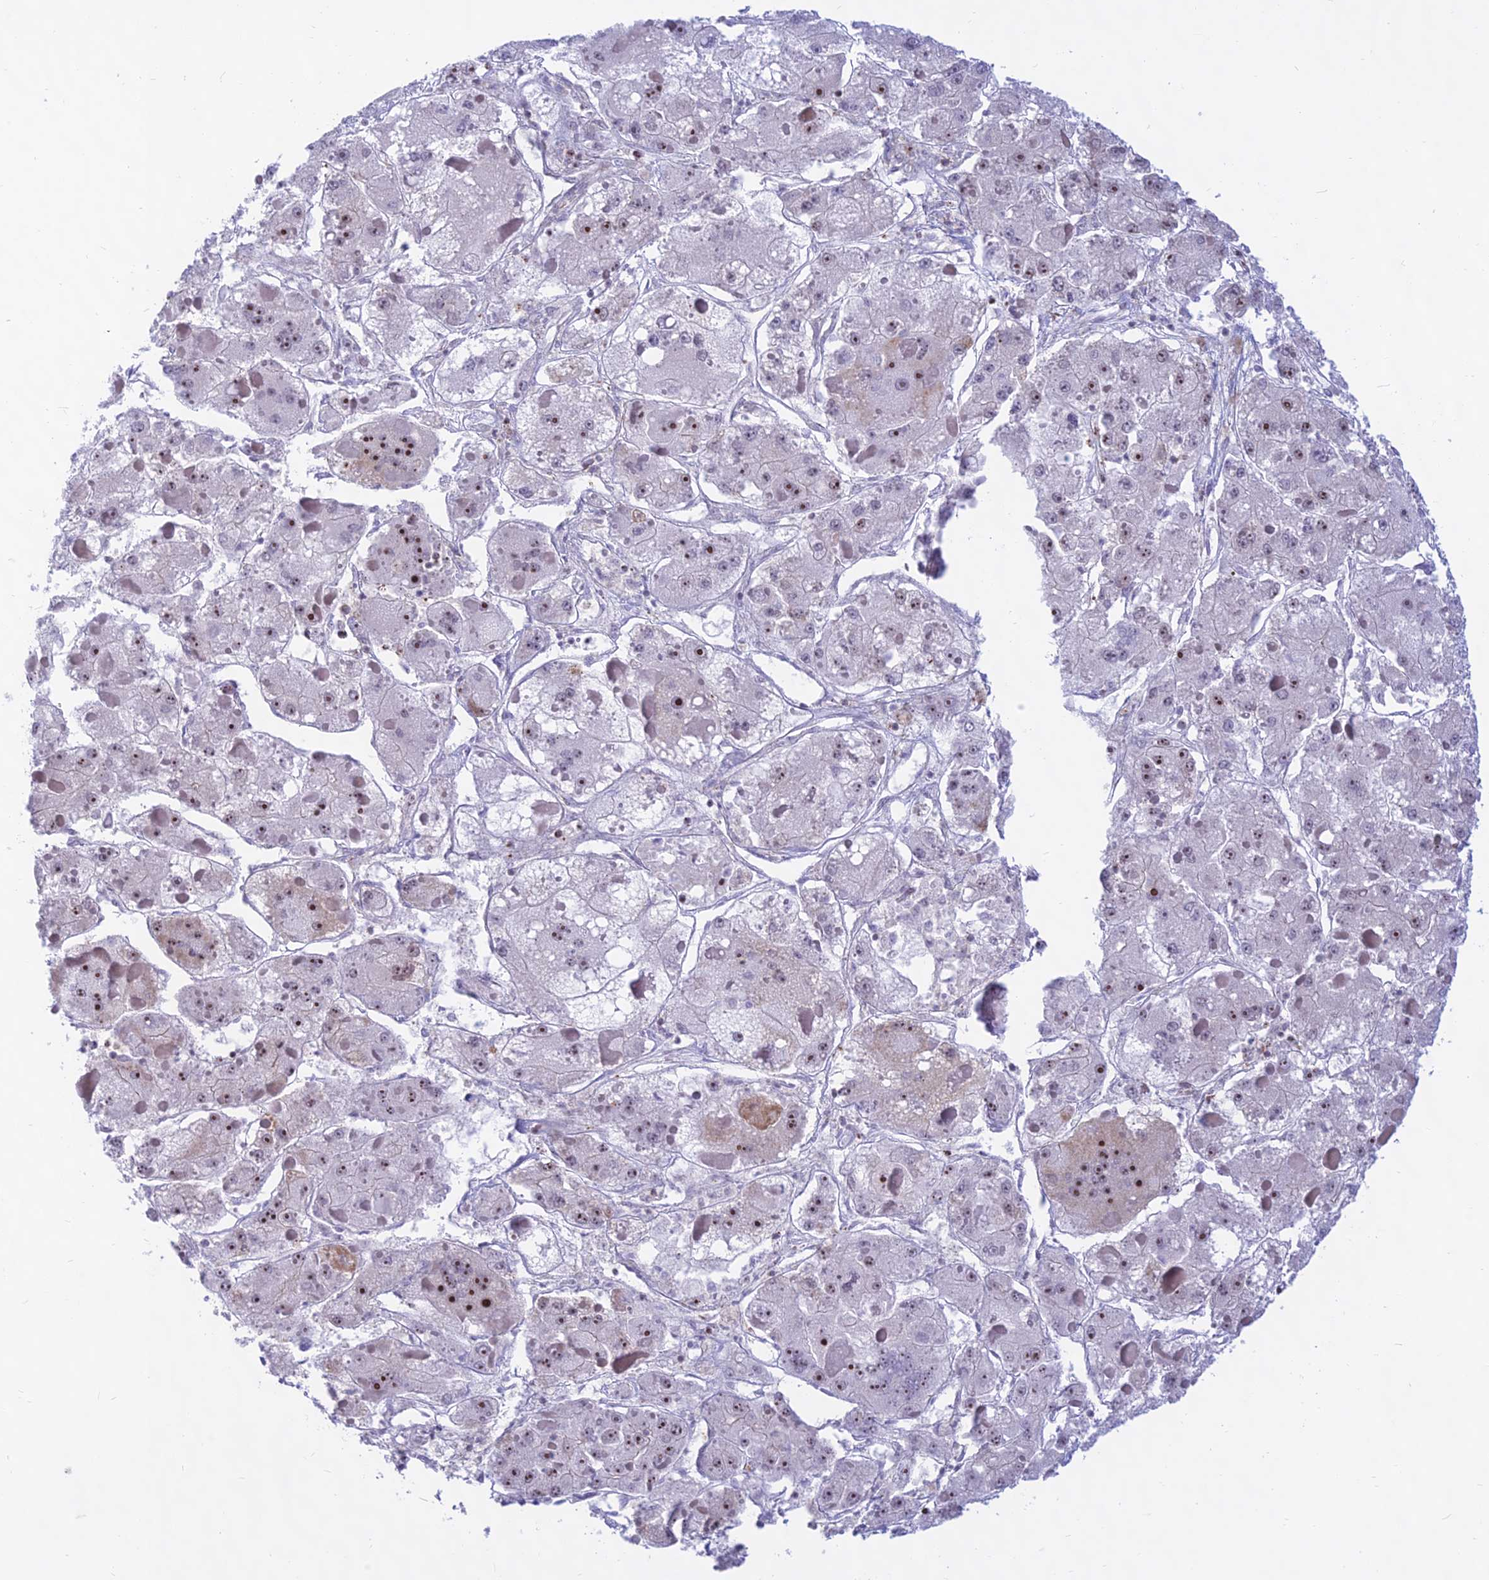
{"staining": {"intensity": "strong", "quantity": "25%-75%", "location": "nuclear"}, "tissue": "liver cancer", "cell_type": "Tumor cells", "image_type": "cancer", "snomed": [{"axis": "morphology", "description": "Carcinoma, Hepatocellular, NOS"}, {"axis": "topography", "description": "Liver"}], "caption": "This is an image of immunohistochemistry staining of liver cancer, which shows strong staining in the nuclear of tumor cells.", "gene": "KRR1", "patient": {"sex": "female", "age": 73}}